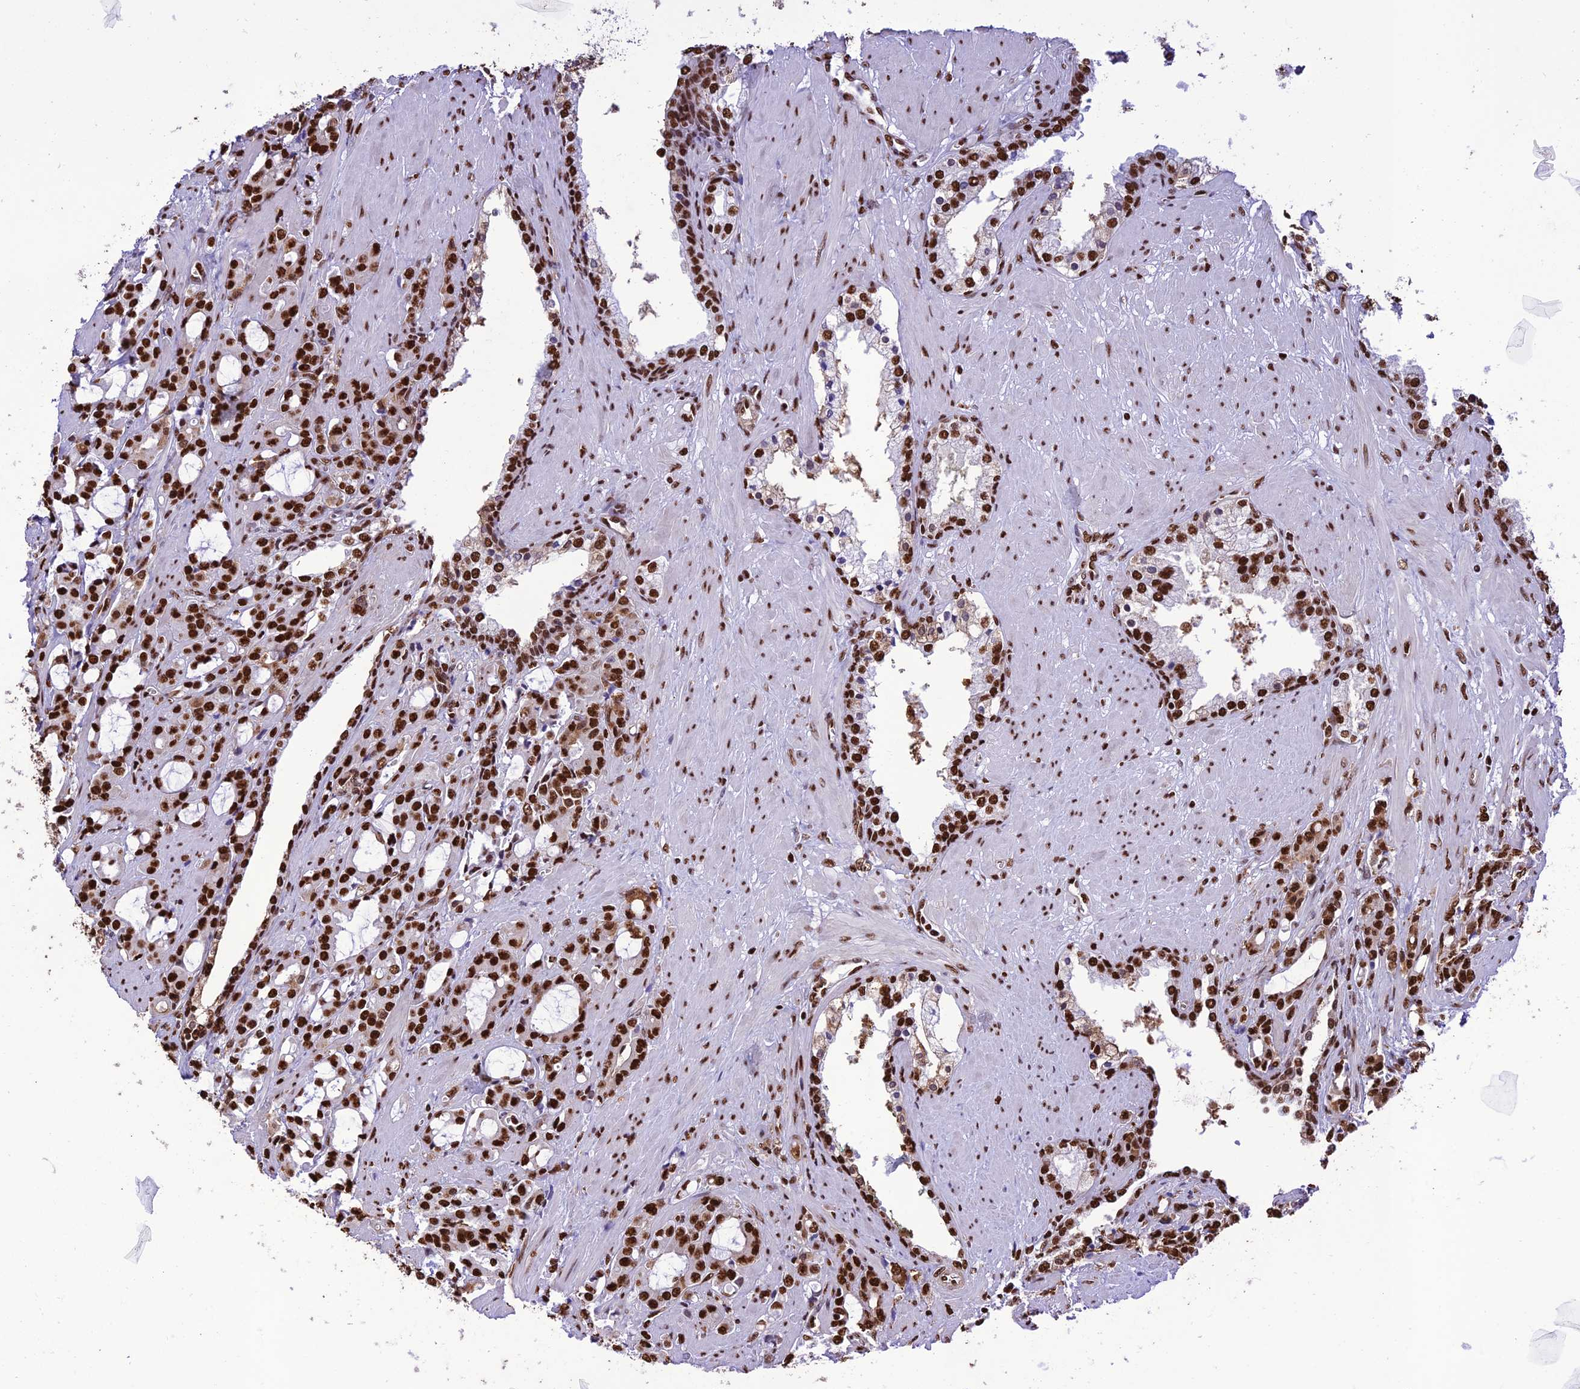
{"staining": {"intensity": "strong", "quantity": ">75%", "location": "nuclear"}, "tissue": "prostate cancer", "cell_type": "Tumor cells", "image_type": "cancer", "snomed": [{"axis": "morphology", "description": "Adenocarcinoma, High grade"}, {"axis": "topography", "description": "Prostate"}], "caption": "A brown stain labels strong nuclear expression of a protein in prostate high-grade adenocarcinoma tumor cells.", "gene": "INO80E", "patient": {"sex": "male", "age": 72}}